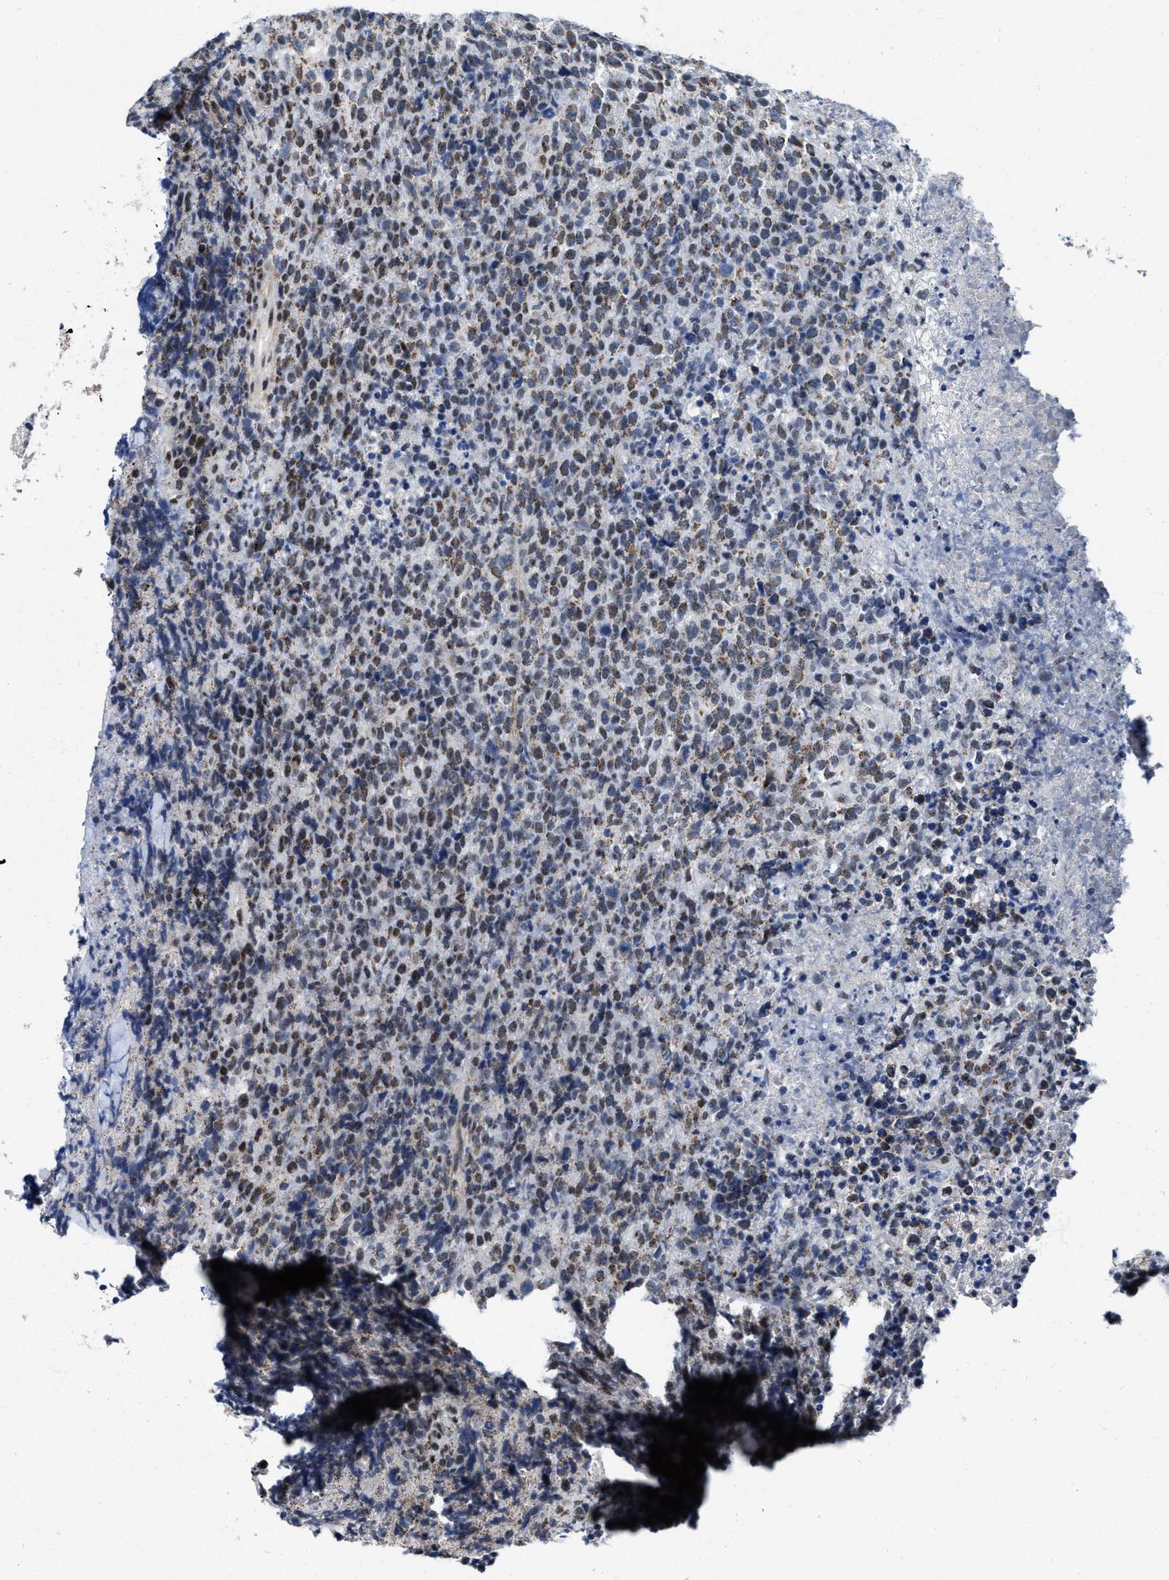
{"staining": {"intensity": "moderate", "quantity": "<25%", "location": "cytoplasmic/membranous,nuclear"}, "tissue": "lymphoma", "cell_type": "Tumor cells", "image_type": "cancer", "snomed": [{"axis": "morphology", "description": "Malignant lymphoma, non-Hodgkin's type, Low grade"}, {"axis": "topography", "description": "Lymph node"}], "caption": "A photomicrograph showing moderate cytoplasmic/membranous and nuclear expression in about <25% of tumor cells in lymphoma, as visualized by brown immunohistochemical staining.", "gene": "ID3", "patient": {"sex": "male", "age": 66}}